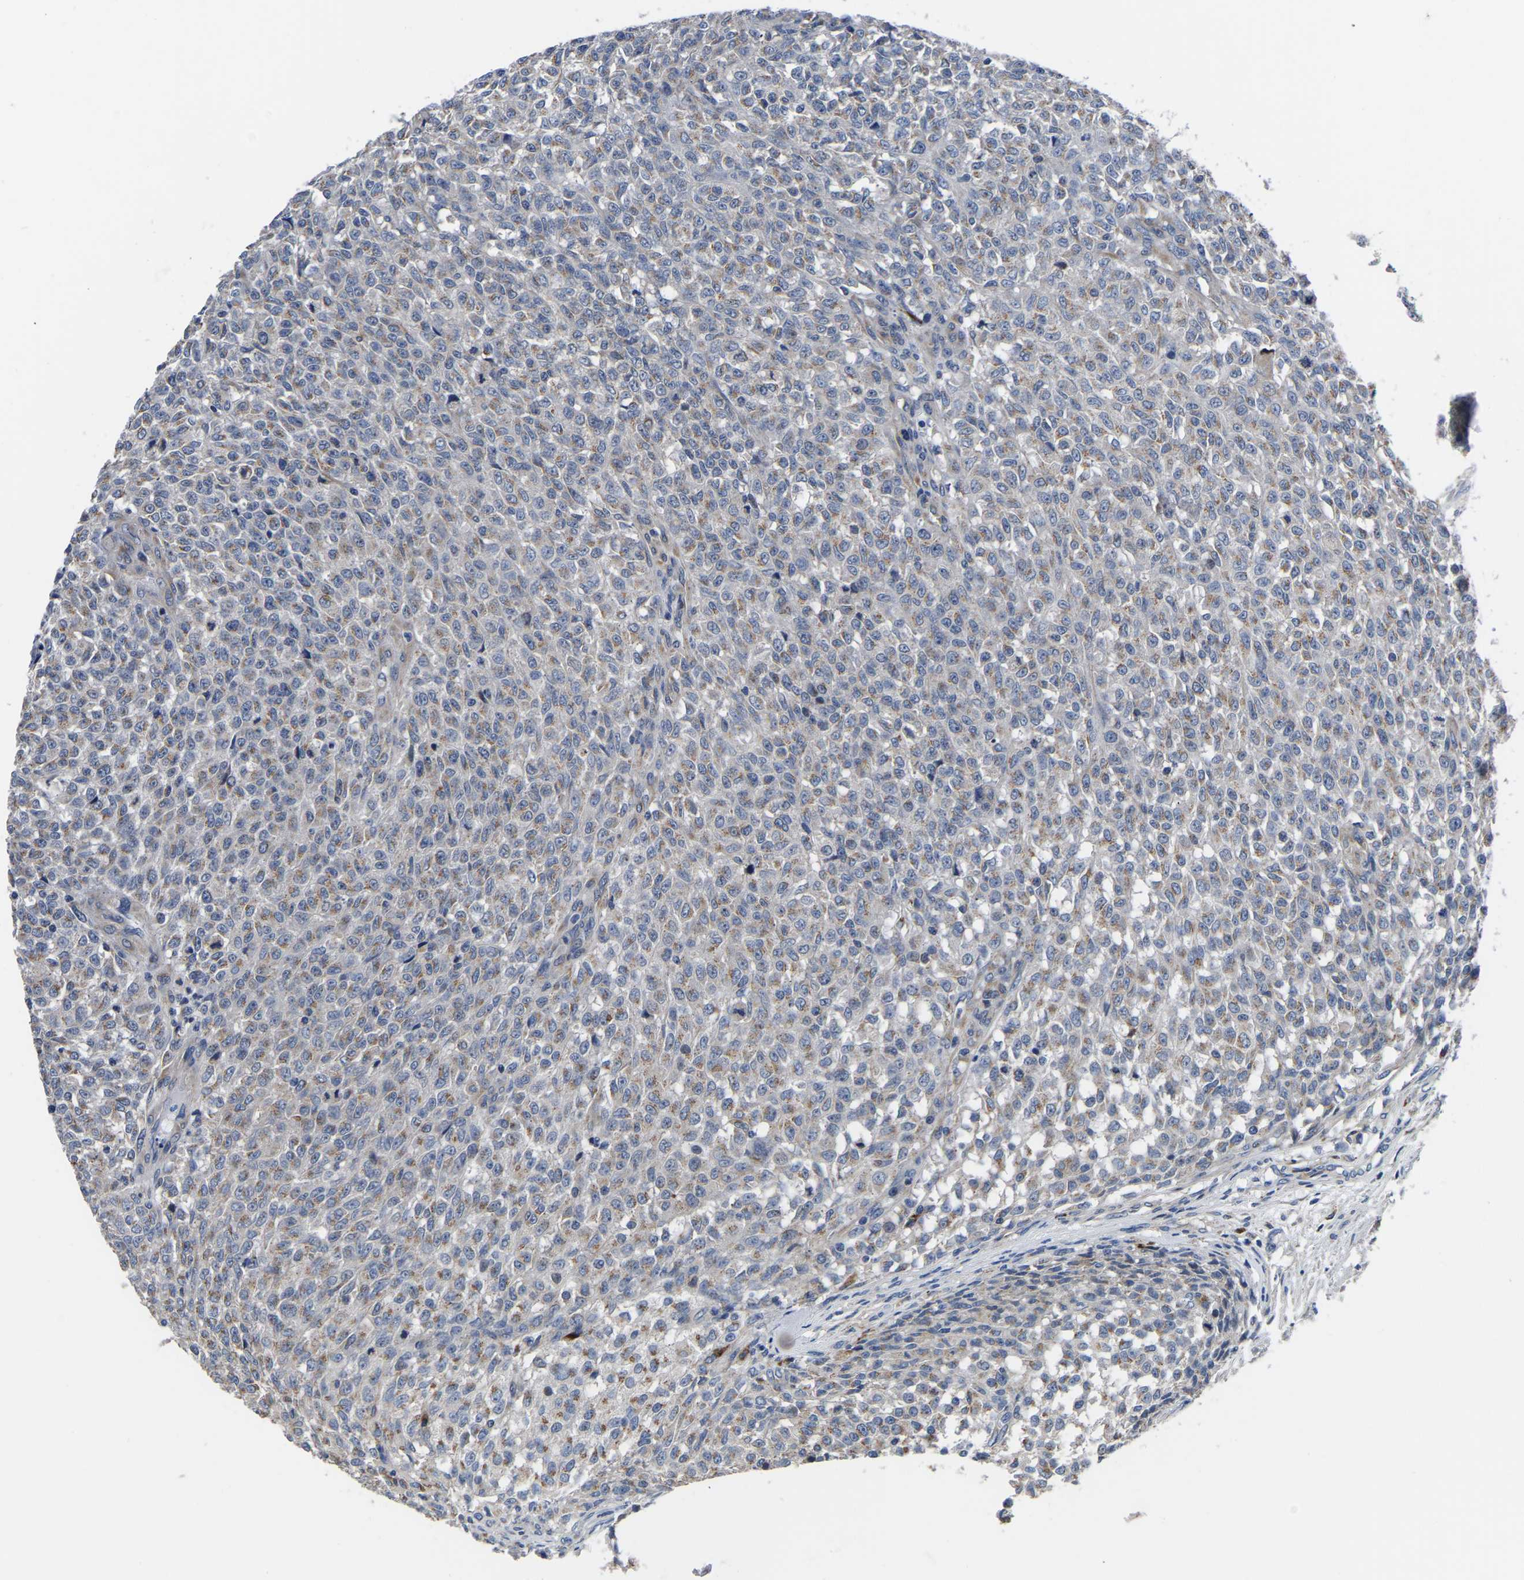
{"staining": {"intensity": "weak", "quantity": "25%-75%", "location": "cytoplasmic/membranous"}, "tissue": "testis cancer", "cell_type": "Tumor cells", "image_type": "cancer", "snomed": [{"axis": "morphology", "description": "Seminoma, NOS"}, {"axis": "topography", "description": "Testis"}], "caption": "Approximately 25%-75% of tumor cells in human testis seminoma display weak cytoplasmic/membranous protein expression as visualized by brown immunohistochemical staining.", "gene": "PDLIM7", "patient": {"sex": "male", "age": 59}}